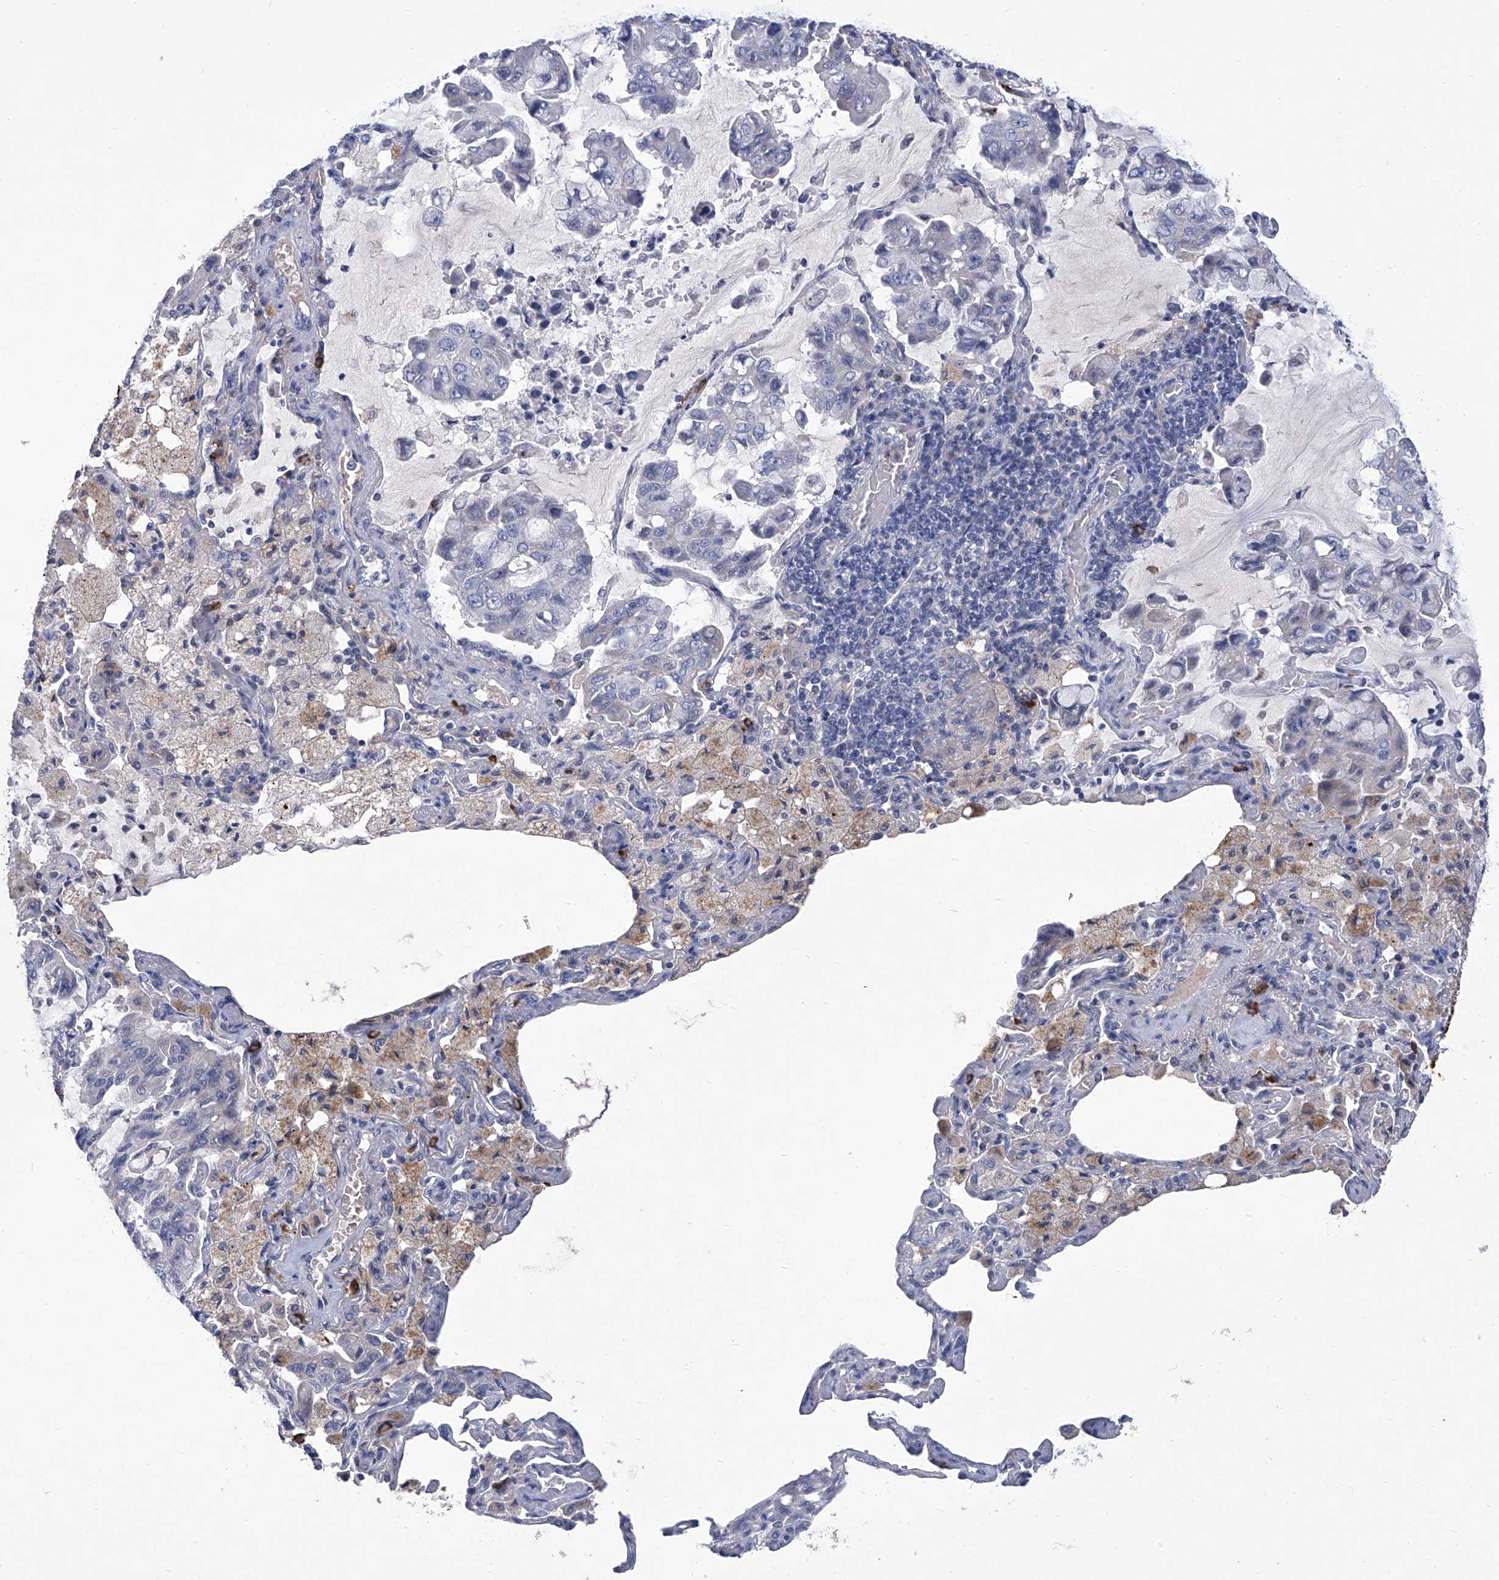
{"staining": {"intensity": "negative", "quantity": "none", "location": "none"}, "tissue": "lung cancer", "cell_type": "Tumor cells", "image_type": "cancer", "snomed": [{"axis": "morphology", "description": "Adenocarcinoma, NOS"}, {"axis": "topography", "description": "Lung"}], "caption": "Adenocarcinoma (lung) was stained to show a protein in brown. There is no significant expression in tumor cells.", "gene": "IFNL2", "patient": {"sex": "male", "age": 64}}